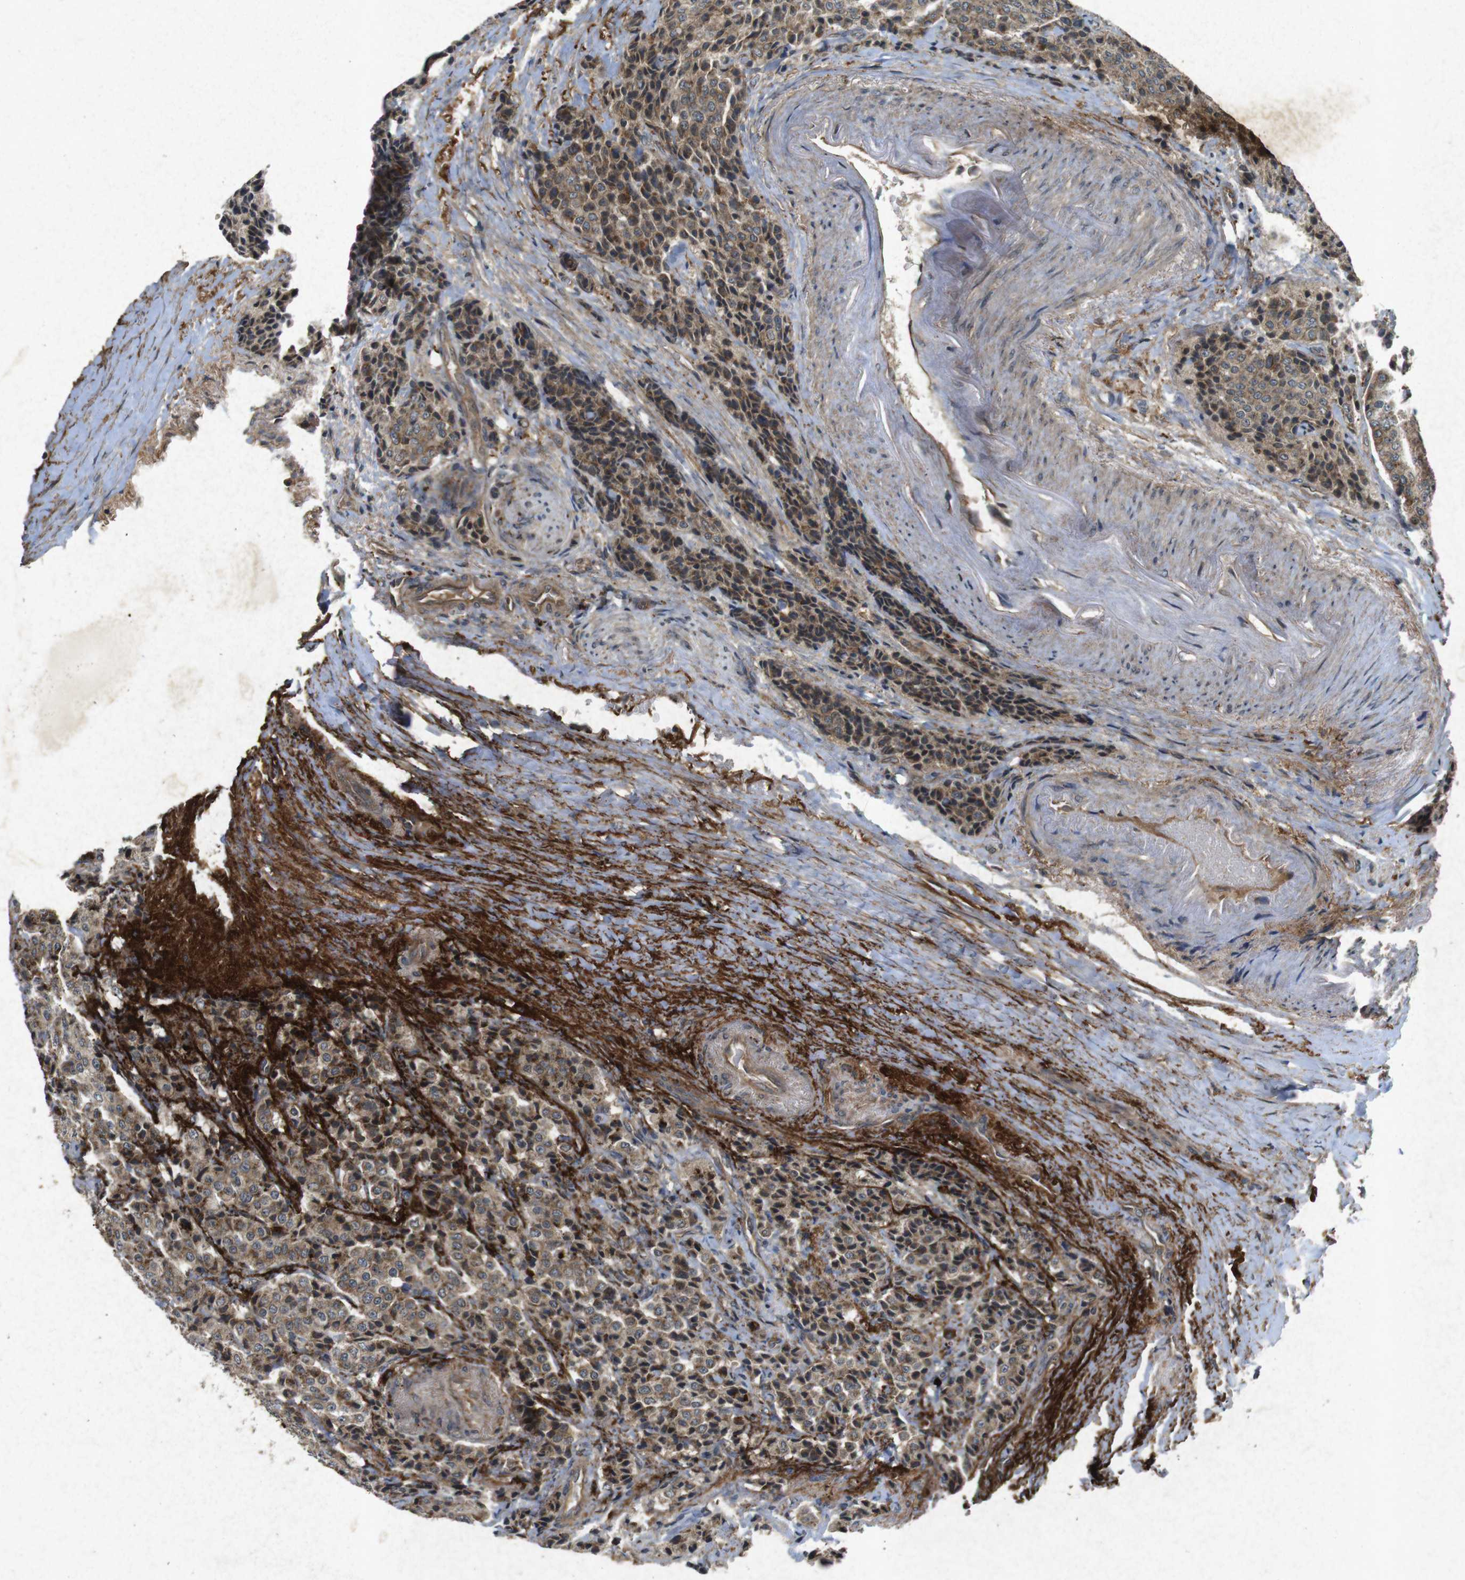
{"staining": {"intensity": "moderate", "quantity": ">75%", "location": "cytoplasmic/membranous"}, "tissue": "carcinoid", "cell_type": "Tumor cells", "image_type": "cancer", "snomed": [{"axis": "morphology", "description": "Carcinoid, malignant, NOS"}, {"axis": "topography", "description": "Colon"}], "caption": "Human carcinoid stained for a protein (brown) reveals moderate cytoplasmic/membranous positive positivity in about >75% of tumor cells.", "gene": "FLCN", "patient": {"sex": "female", "age": 61}}